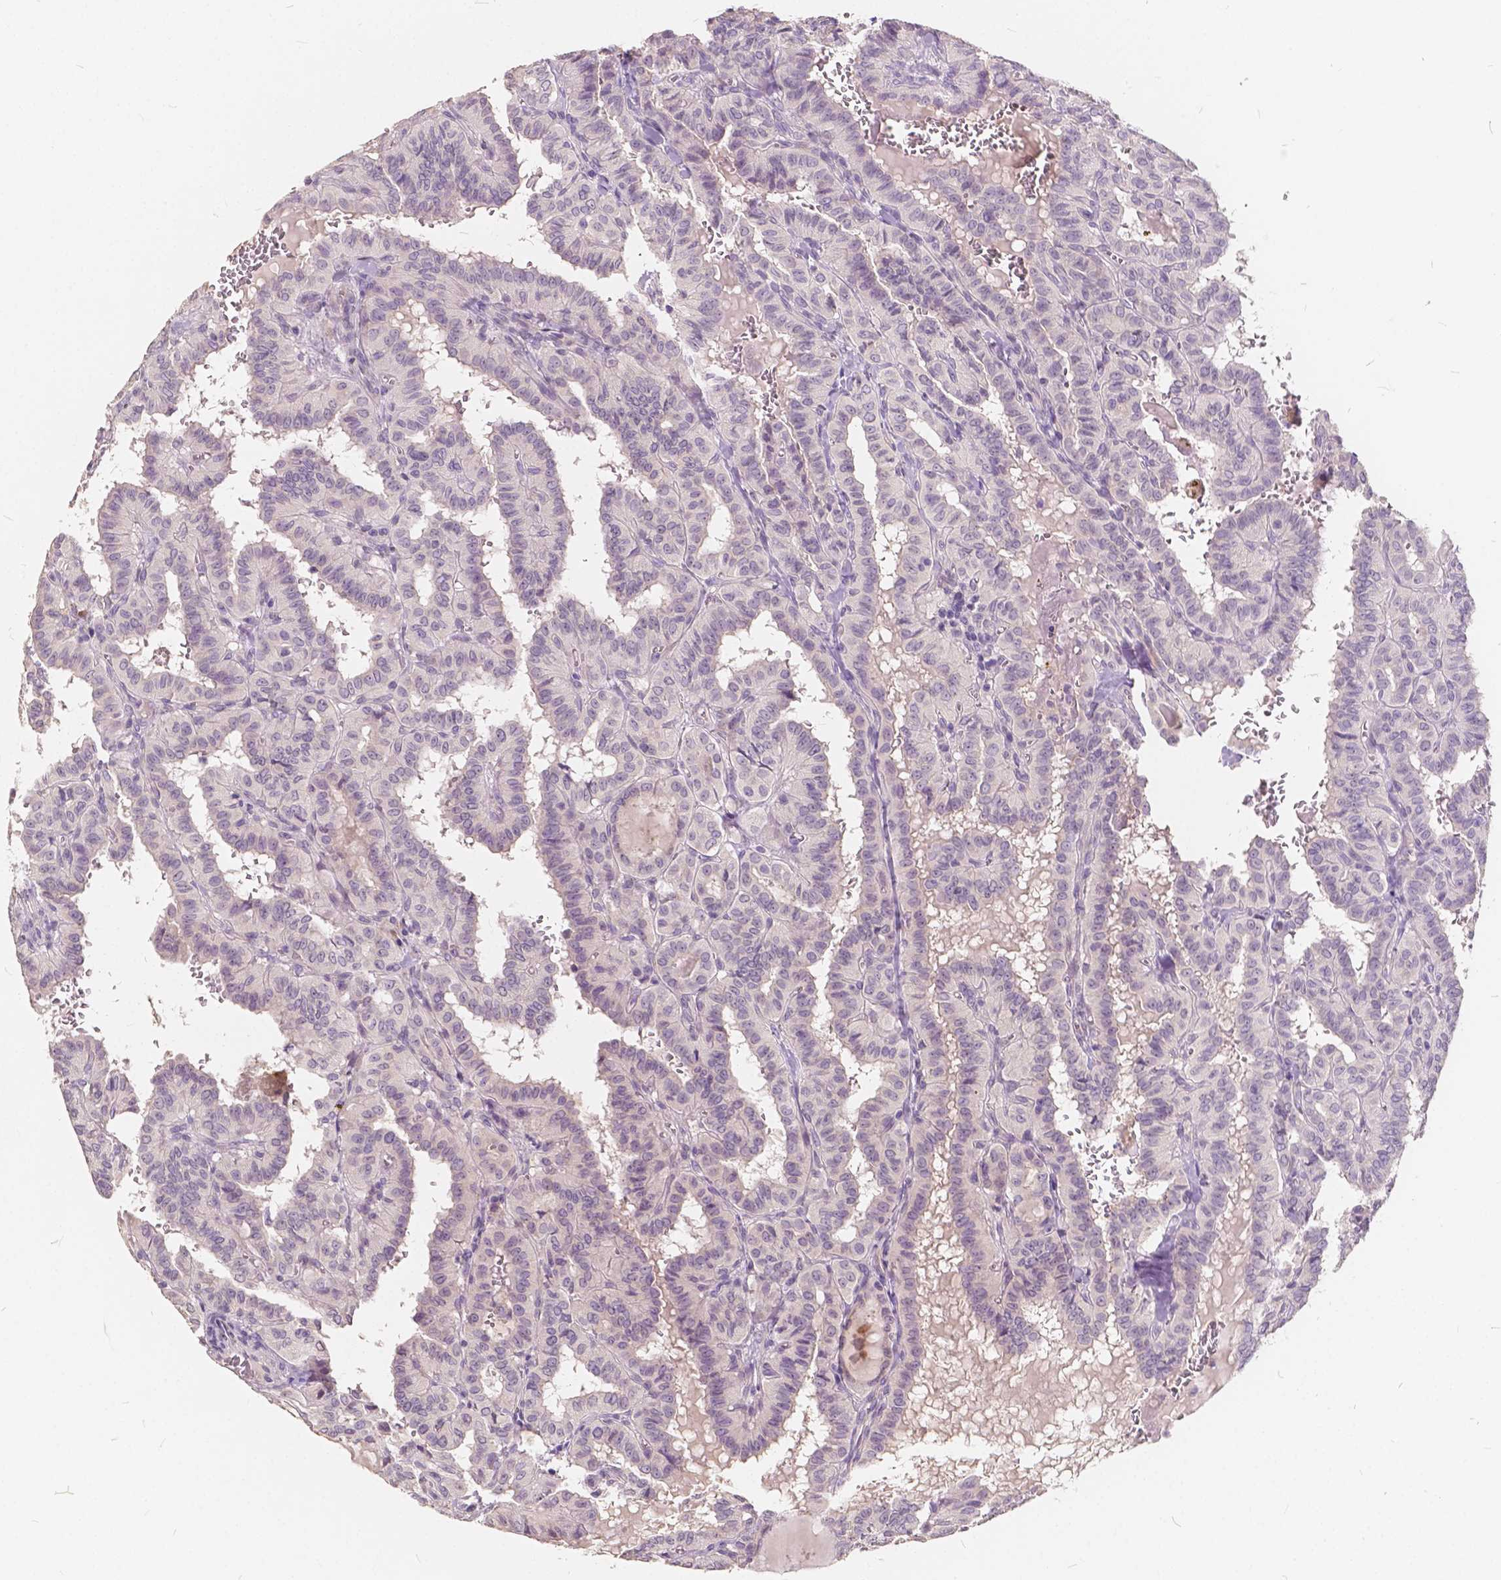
{"staining": {"intensity": "negative", "quantity": "none", "location": "none"}, "tissue": "thyroid cancer", "cell_type": "Tumor cells", "image_type": "cancer", "snomed": [{"axis": "morphology", "description": "Papillary adenocarcinoma, NOS"}, {"axis": "topography", "description": "Thyroid gland"}], "caption": "Human thyroid cancer stained for a protein using IHC exhibits no staining in tumor cells.", "gene": "SLC7A8", "patient": {"sex": "female", "age": 21}}